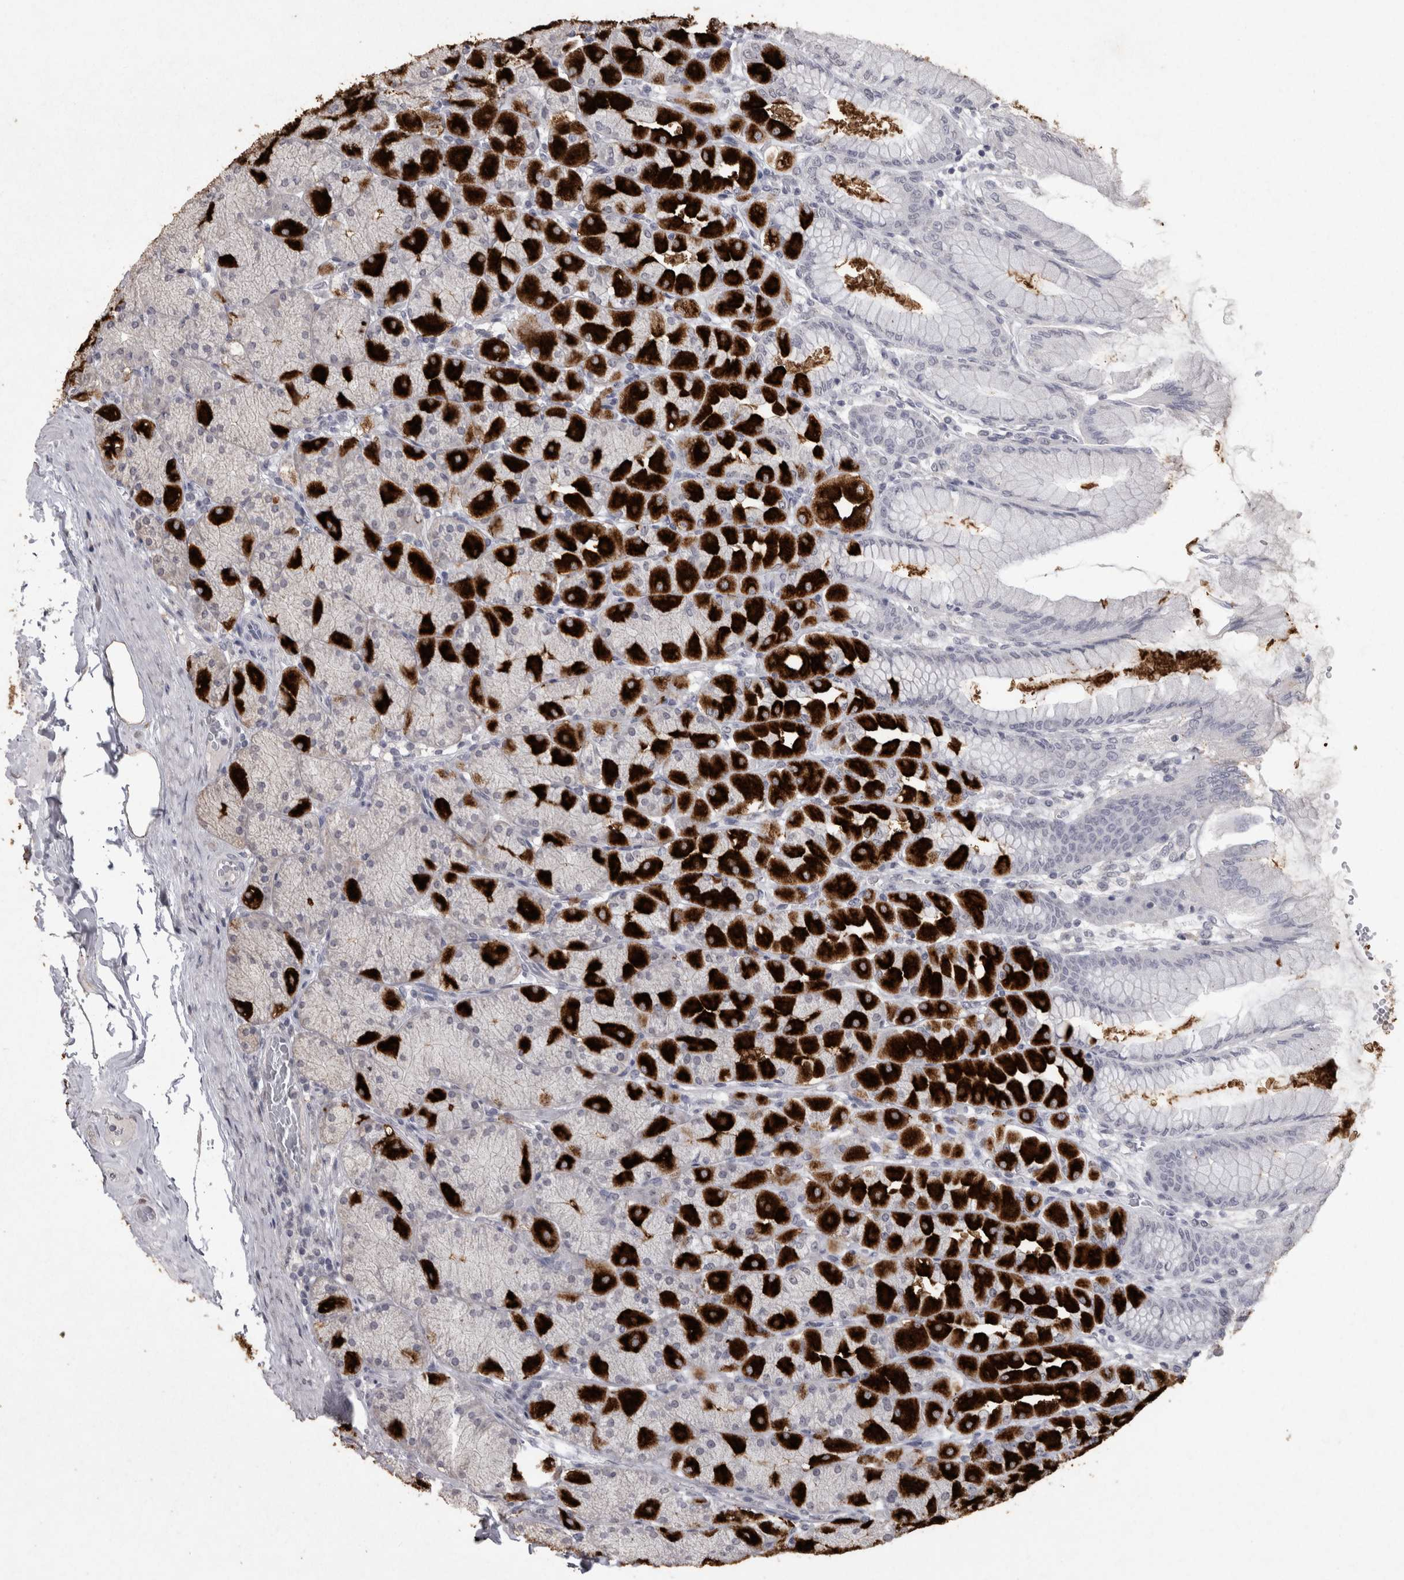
{"staining": {"intensity": "strong", "quantity": "25%-75%", "location": "cytoplasmic/membranous"}, "tissue": "stomach", "cell_type": "Glandular cells", "image_type": "normal", "snomed": [{"axis": "morphology", "description": "Normal tissue, NOS"}, {"axis": "topography", "description": "Stomach, upper"}], "caption": "Immunohistochemical staining of unremarkable human stomach displays high levels of strong cytoplasmic/membranous positivity in about 25%-75% of glandular cells.", "gene": "MEP1A", "patient": {"sex": "female", "age": 56}}